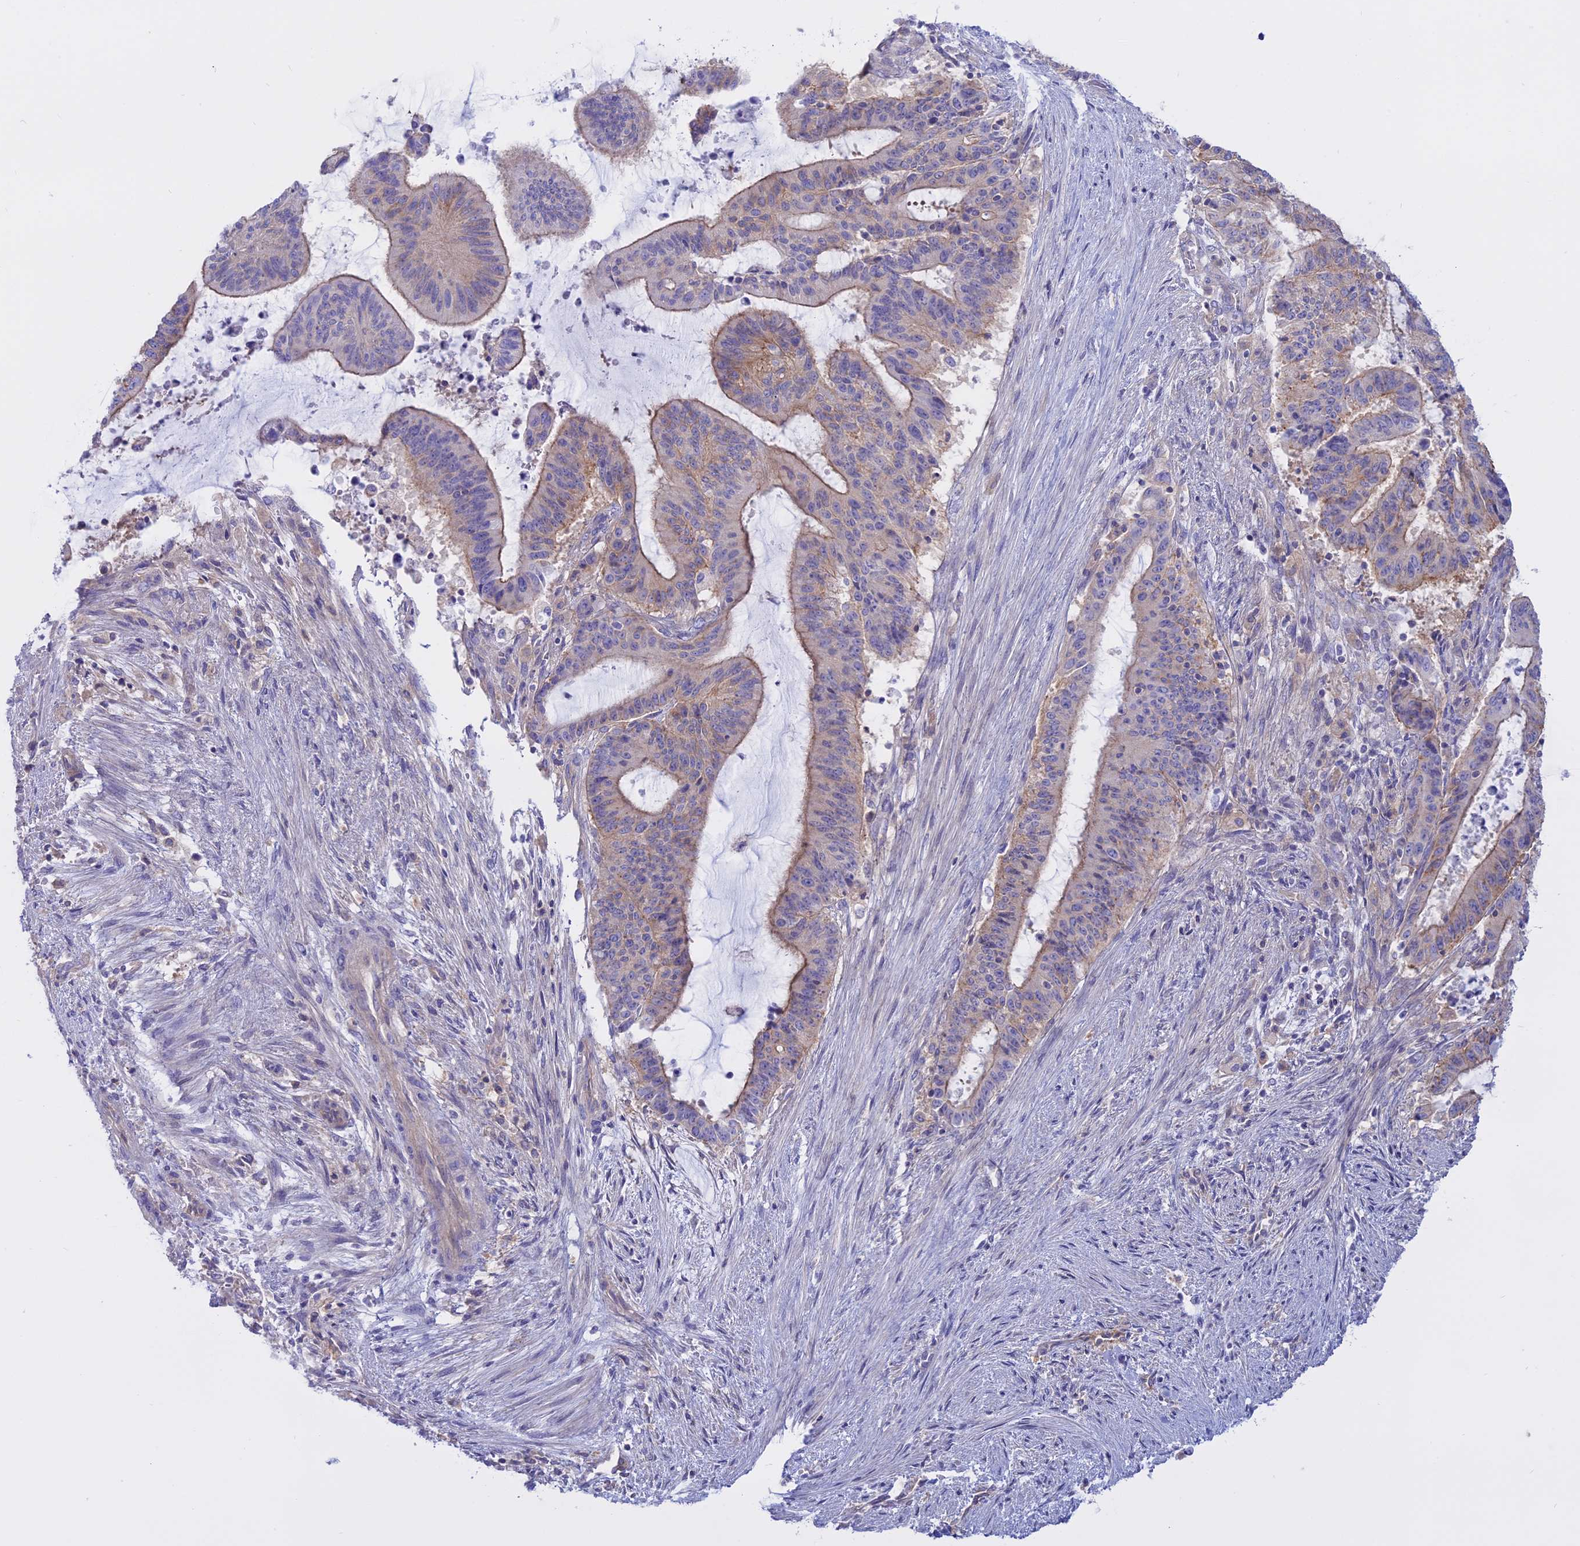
{"staining": {"intensity": "weak", "quantity": "25%-75%", "location": "cytoplasmic/membranous"}, "tissue": "liver cancer", "cell_type": "Tumor cells", "image_type": "cancer", "snomed": [{"axis": "morphology", "description": "Normal tissue, NOS"}, {"axis": "morphology", "description": "Cholangiocarcinoma"}, {"axis": "topography", "description": "Liver"}, {"axis": "topography", "description": "Peripheral nerve tissue"}], "caption": "Immunohistochemical staining of human cholangiocarcinoma (liver) exhibits low levels of weak cytoplasmic/membranous protein positivity in approximately 25%-75% of tumor cells.", "gene": "AHCYL1", "patient": {"sex": "female", "age": 73}}